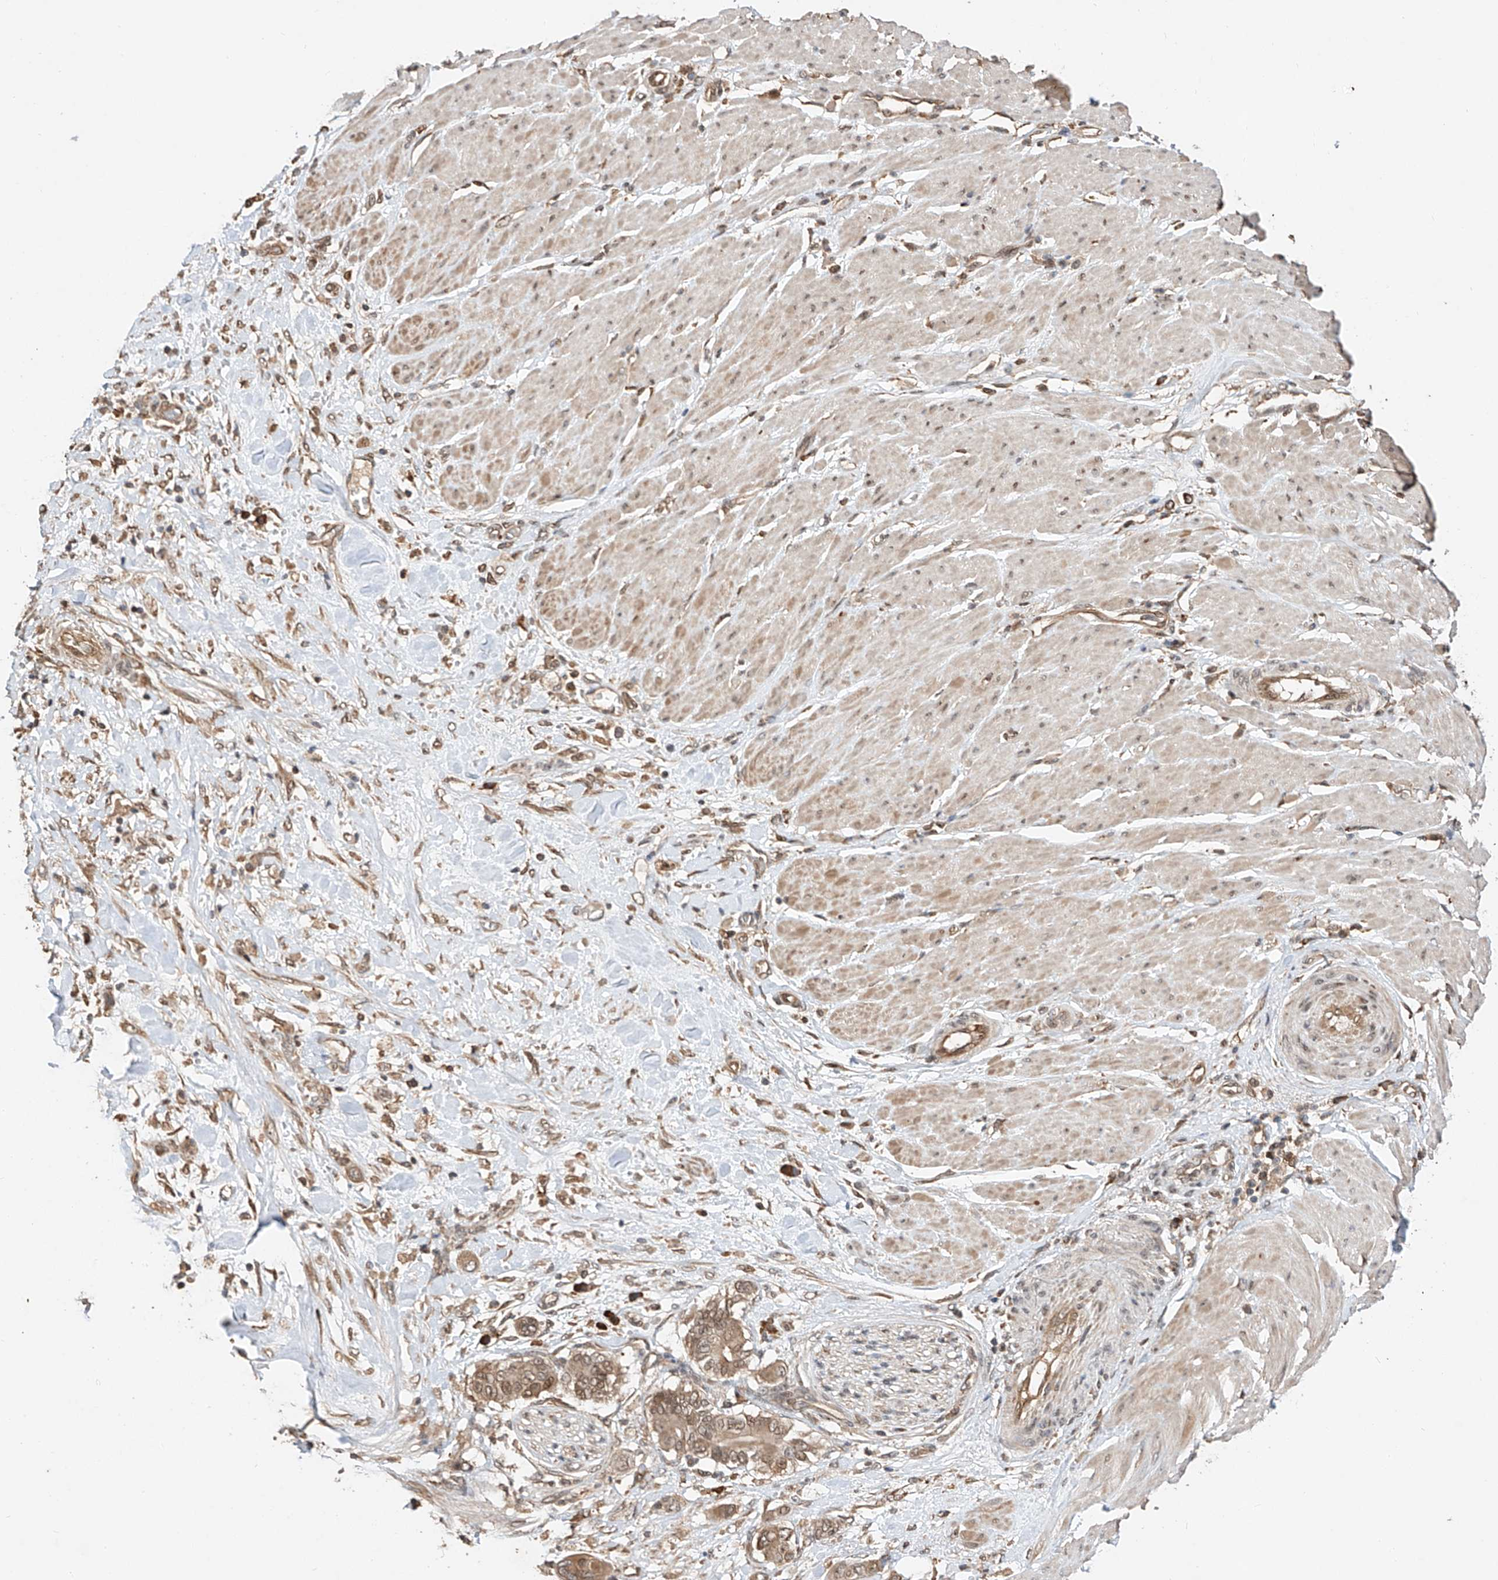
{"staining": {"intensity": "moderate", "quantity": ">75%", "location": "cytoplasmic/membranous,nuclear"}, "tissue": "pancreatic cancer", "cell_type": "Tumor cells", "image_type": "cancer", "snomed": [{"axis": "morphology", "description": "Adenocarcinoma, NOS"}, {"axis": "topography", "description": "Pancreas"}], "caption": "Immunohistochemistry (DAB (3,3'-diaminobenzidine)) staining of pancreatic adenocarcinoma demonstrates moderate cytoplasmic/membranous and nuclear protein expression in approximately >75% of tumor cells. (DAB (3,3'-diaminobenzidine) = brown stain, brightfield microscopy at high magnification).", "gene": "RILPL2", "patient": {"sex": "male", "age": 68}}